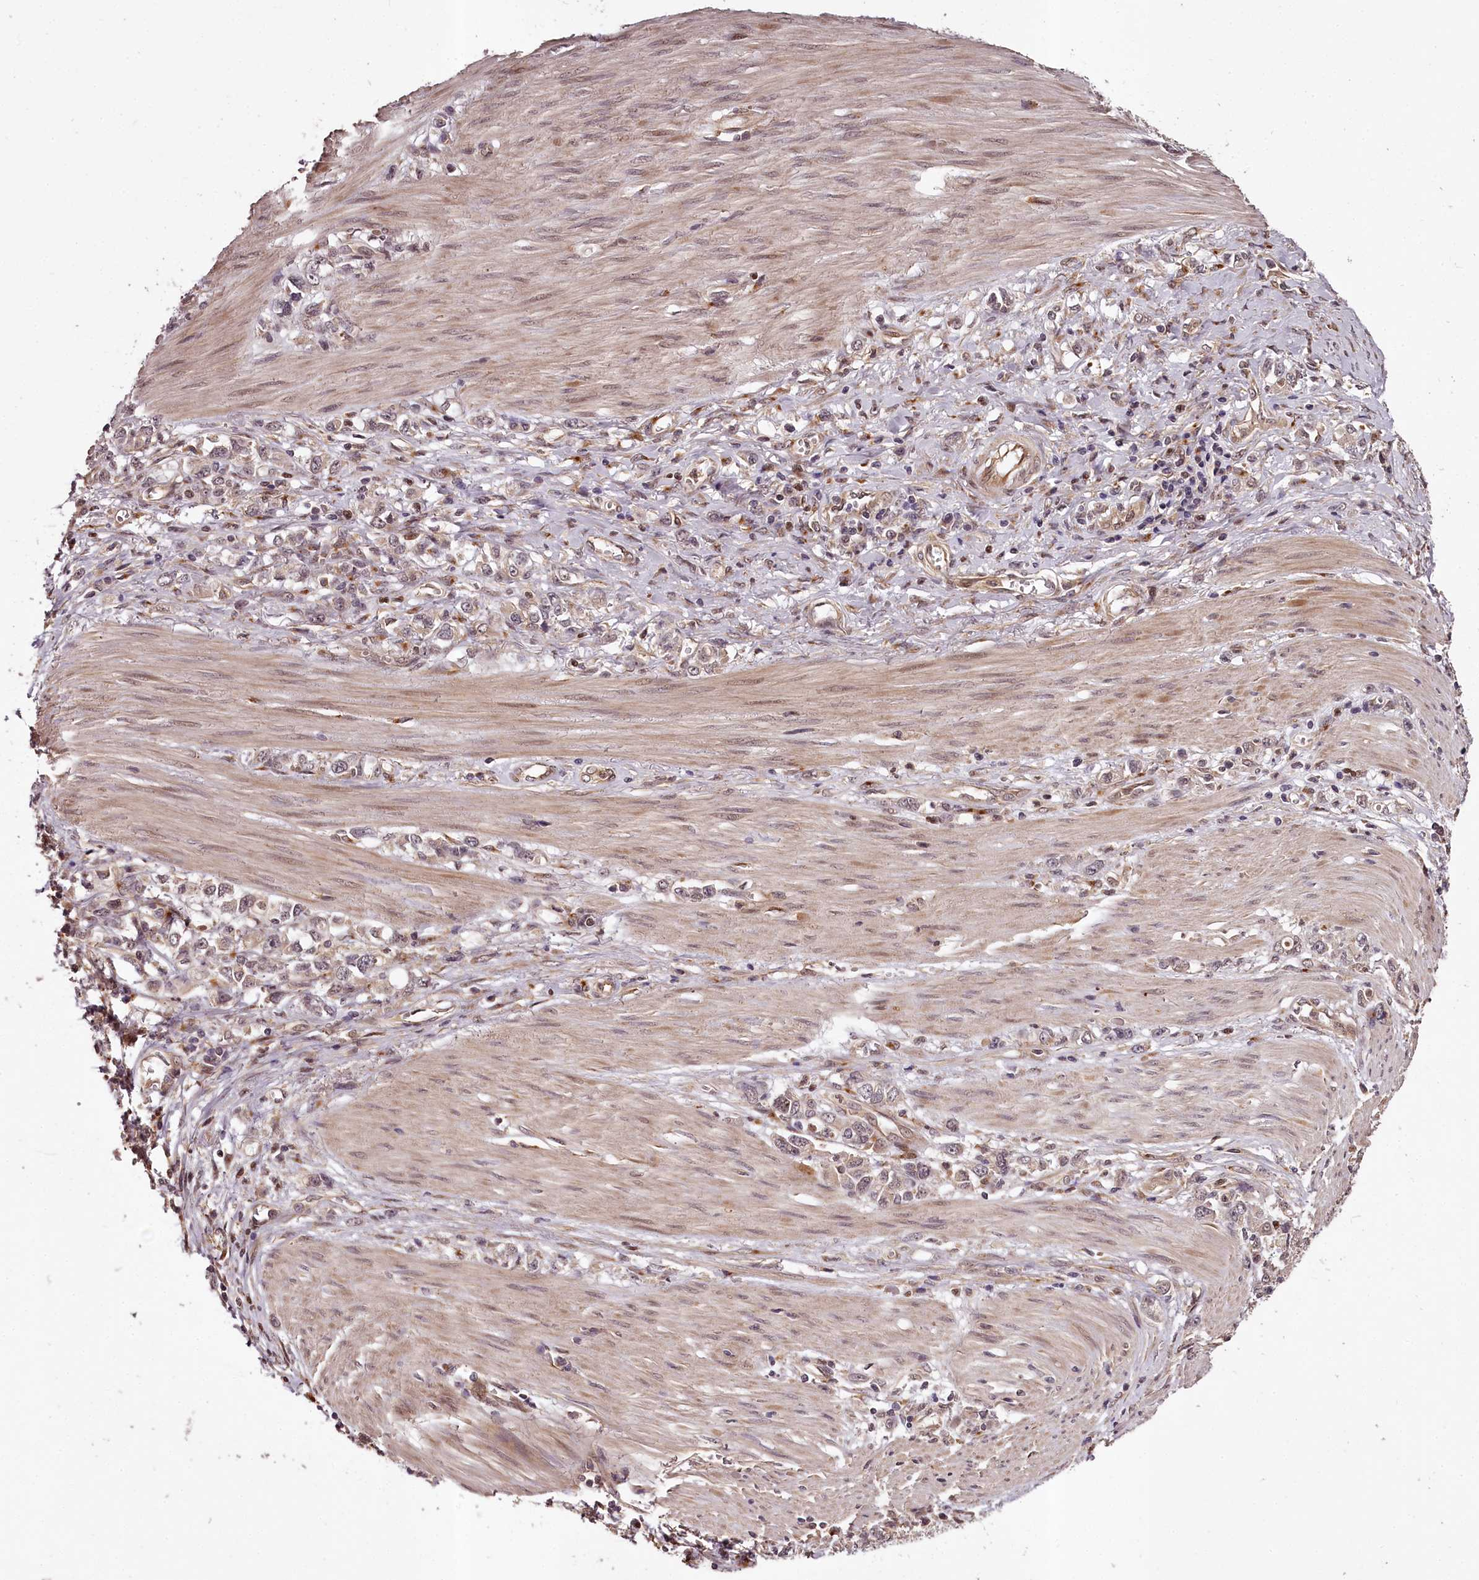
{"staining": {"intensity": "negative", "quantity": "none", "location": "none"}, "tissue": "stomach cancer", "cell_type": "Tumor cells", "image_type": "cancer", "snomed": [{"axis": "morphology", "description": "Adenocarcinoma, NOS"}, {"axis": "topography", "description": "Stomach"}], "caption": "DAB immunohistochemical staining of stomach cancer demonstrates no significant expression in tumor cells.", "gene": "MAML3", "patient": {"sex": "female", "age": 76}}